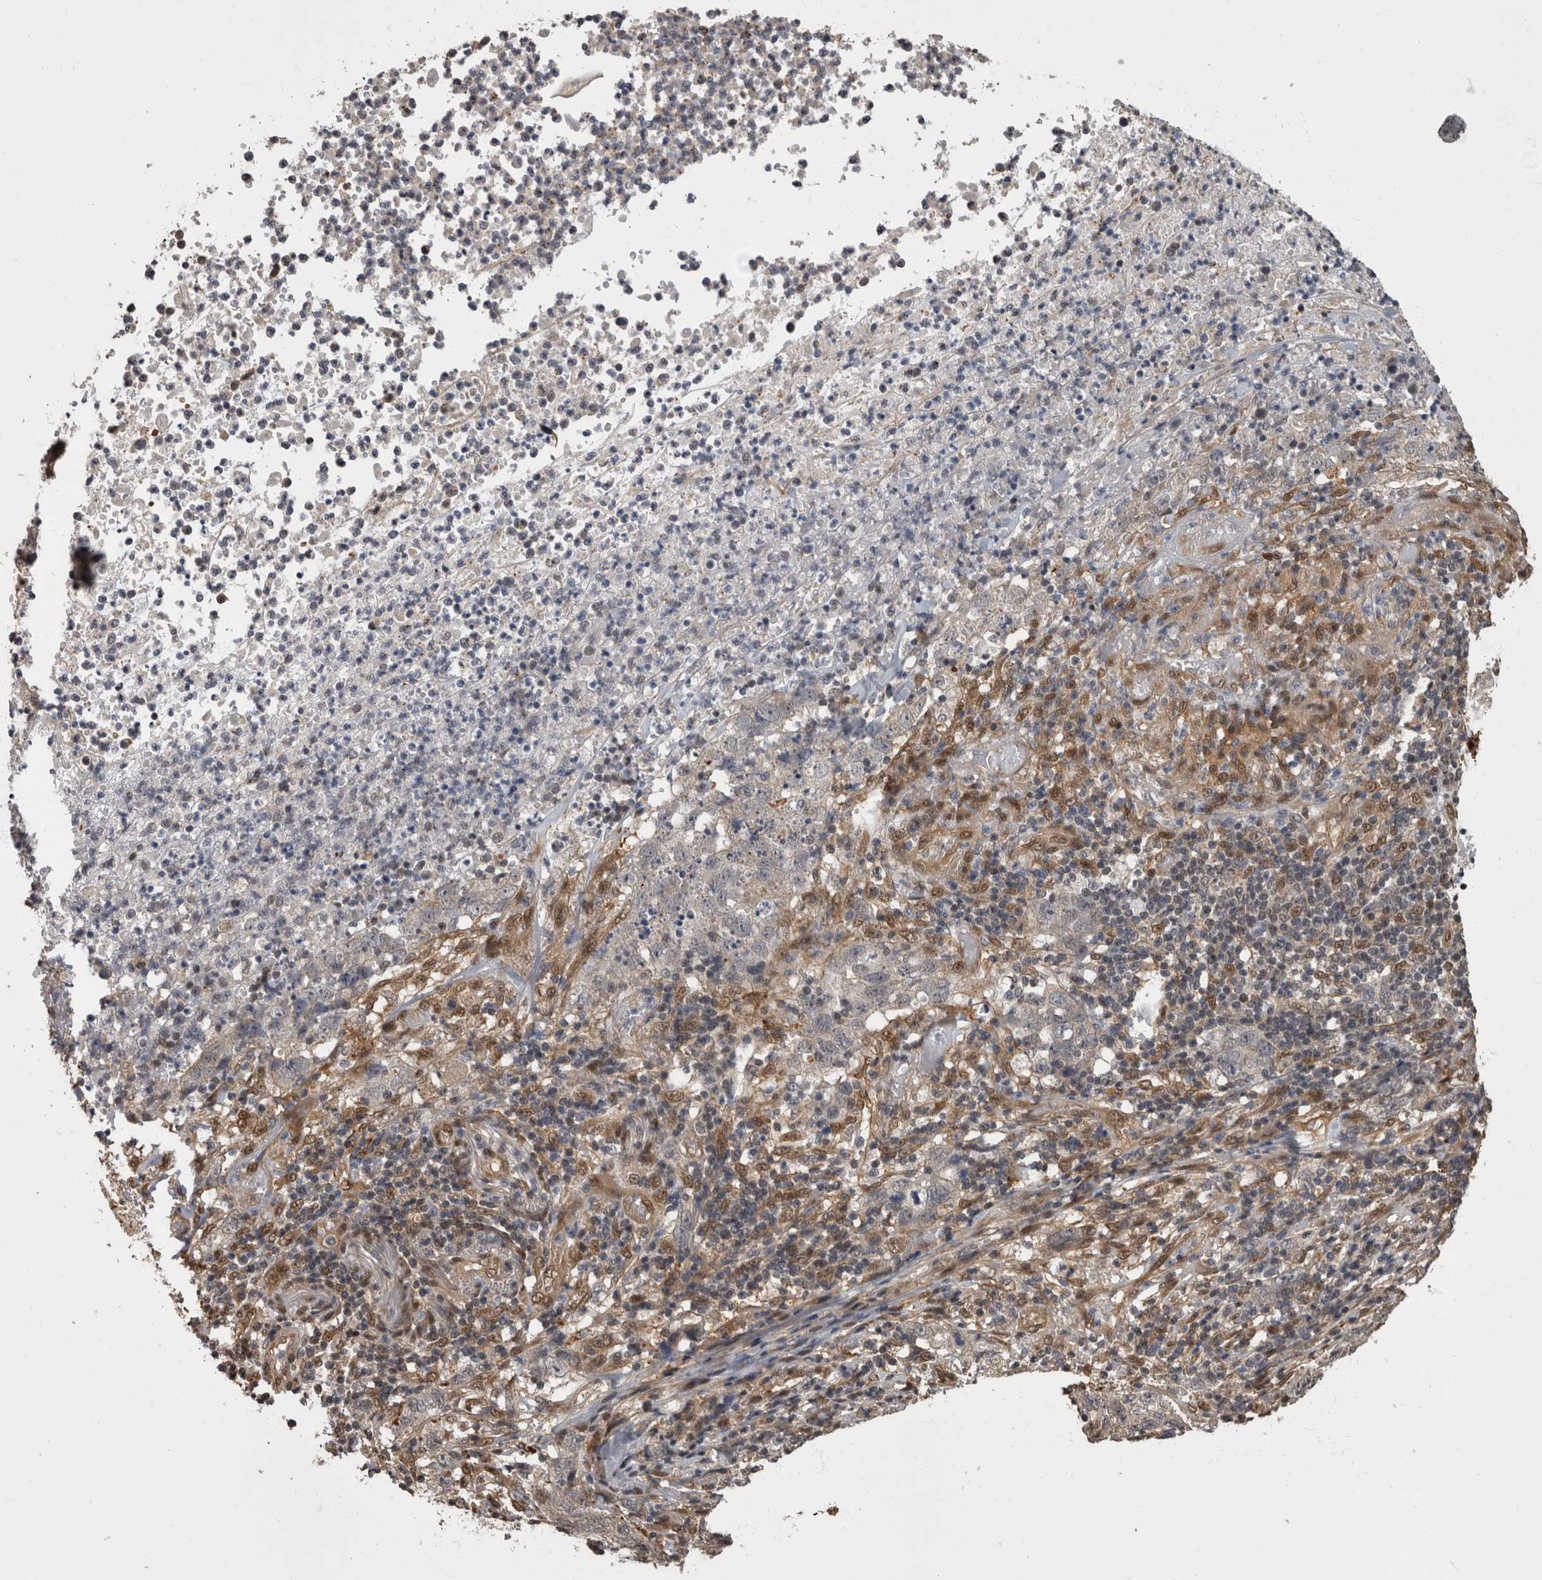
{"staining": {"intensity": "negative", "quantity": "none", "location": "none"}, "tissue": "stomach cancer", "cell_type": "Tumor cells", "image_type": "cancer", "snomed": [{"axis": "morphology", "description": "Adenocarcinoma, NOS"}, {"axis": "topography", "description": "Stomach"}], "caption": "IHC histopathology image of neoplastic tissue: stomach cancer stained with DAB (3,3'-diaminobenzidine) exhibits no significant protein positivity in tumor cells.", "gene": "AKT3", "patient": {"sex": "male", "age": 48}}